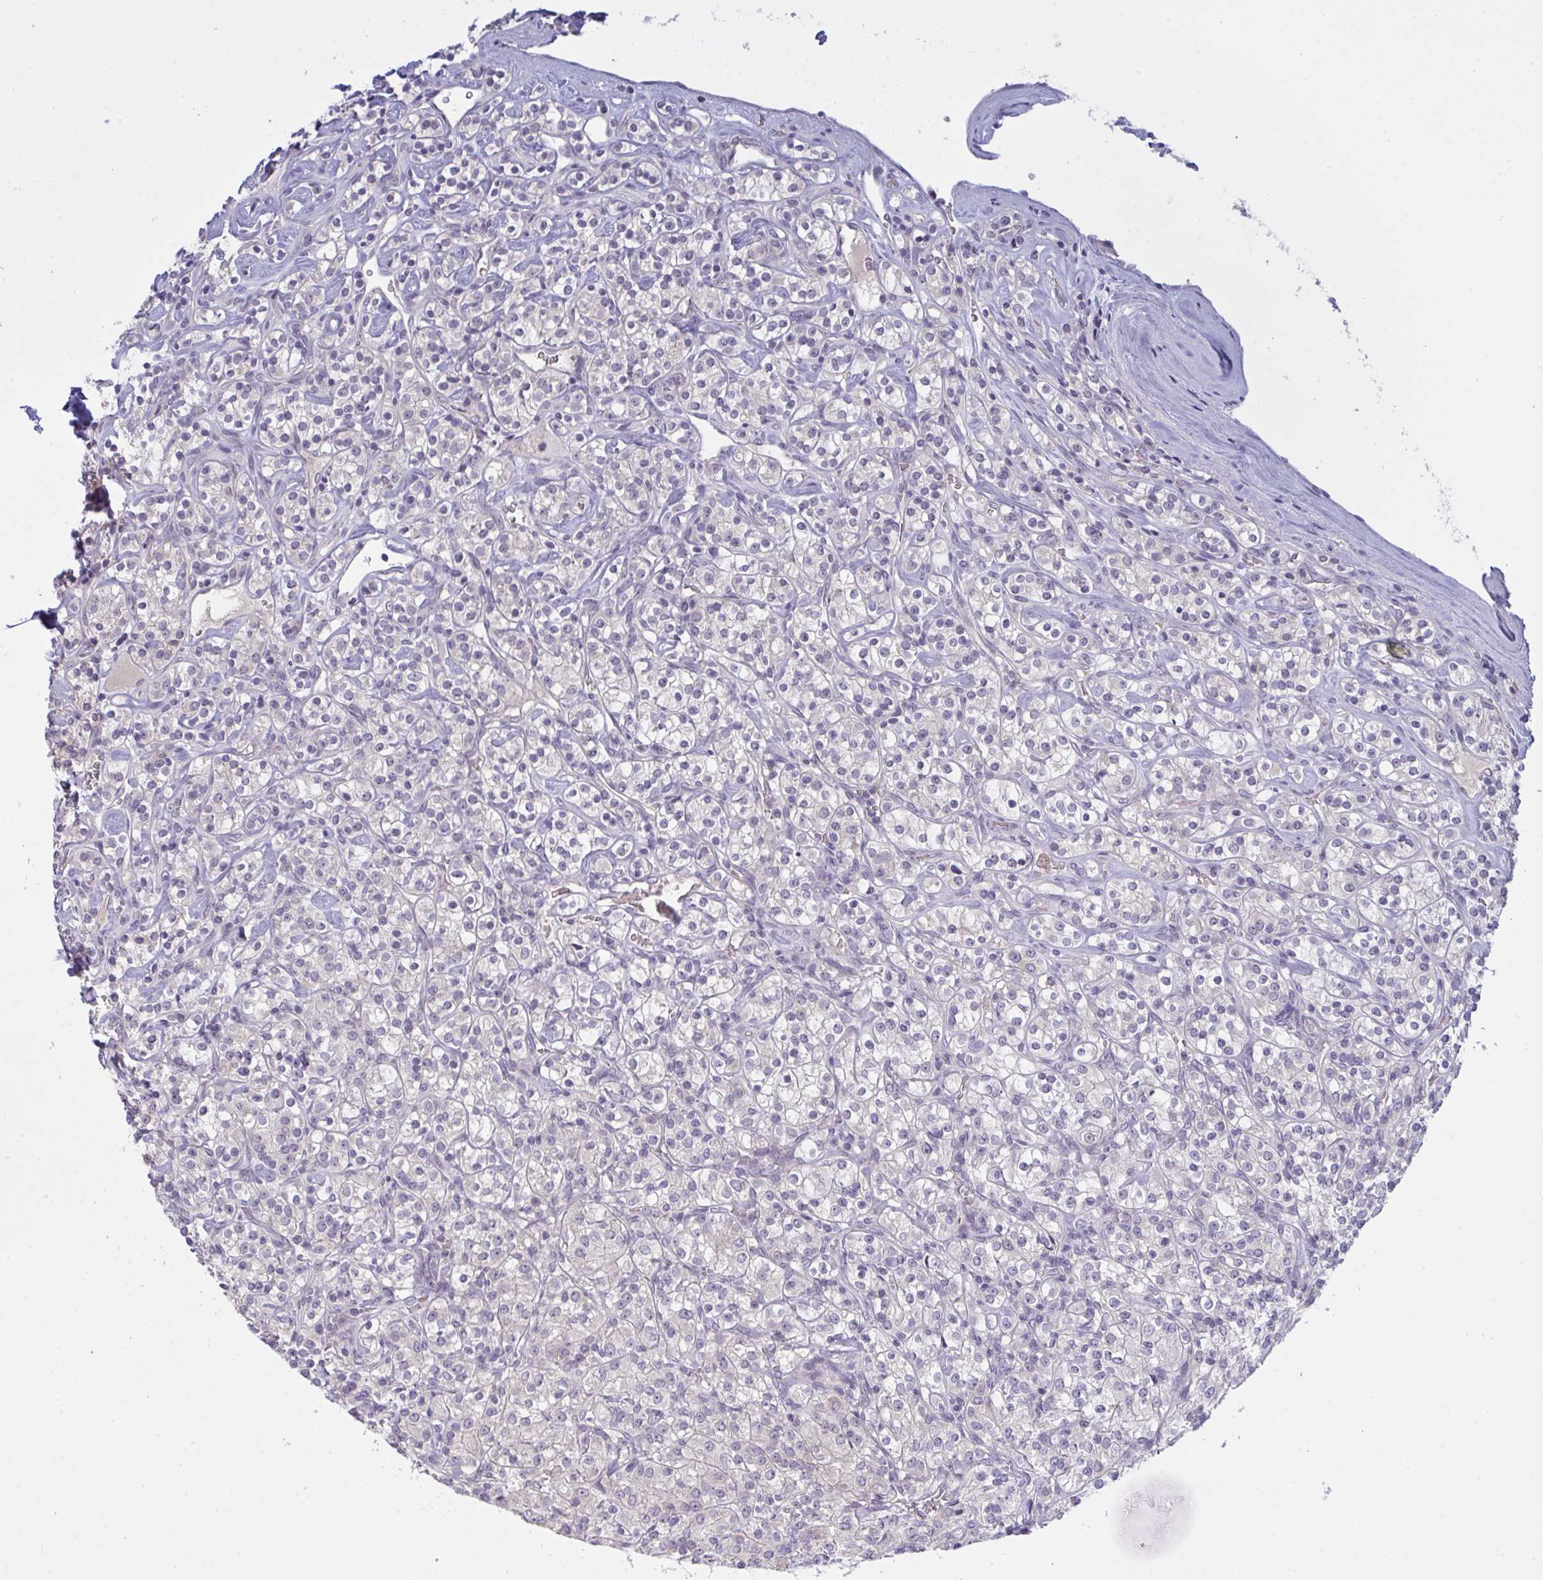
{"staining": {"intensity": "negative", "quantity": "none", "location": "none"}, "tissue": "renal cancer", "cell_type": "Tumor cells", "image_type": "cancer", "snomed": [{"axis": "morphology", "description": "Adenocarcinoma, NOS"}, {"axis": "topography", "description": "Kidney"}], "caption": "The micrograph reveals no staining of tumor cells in renal cancer (adenocarcinoma).", "gene": "ZNF784", "patient": {"sex": "male", "age": 77}}